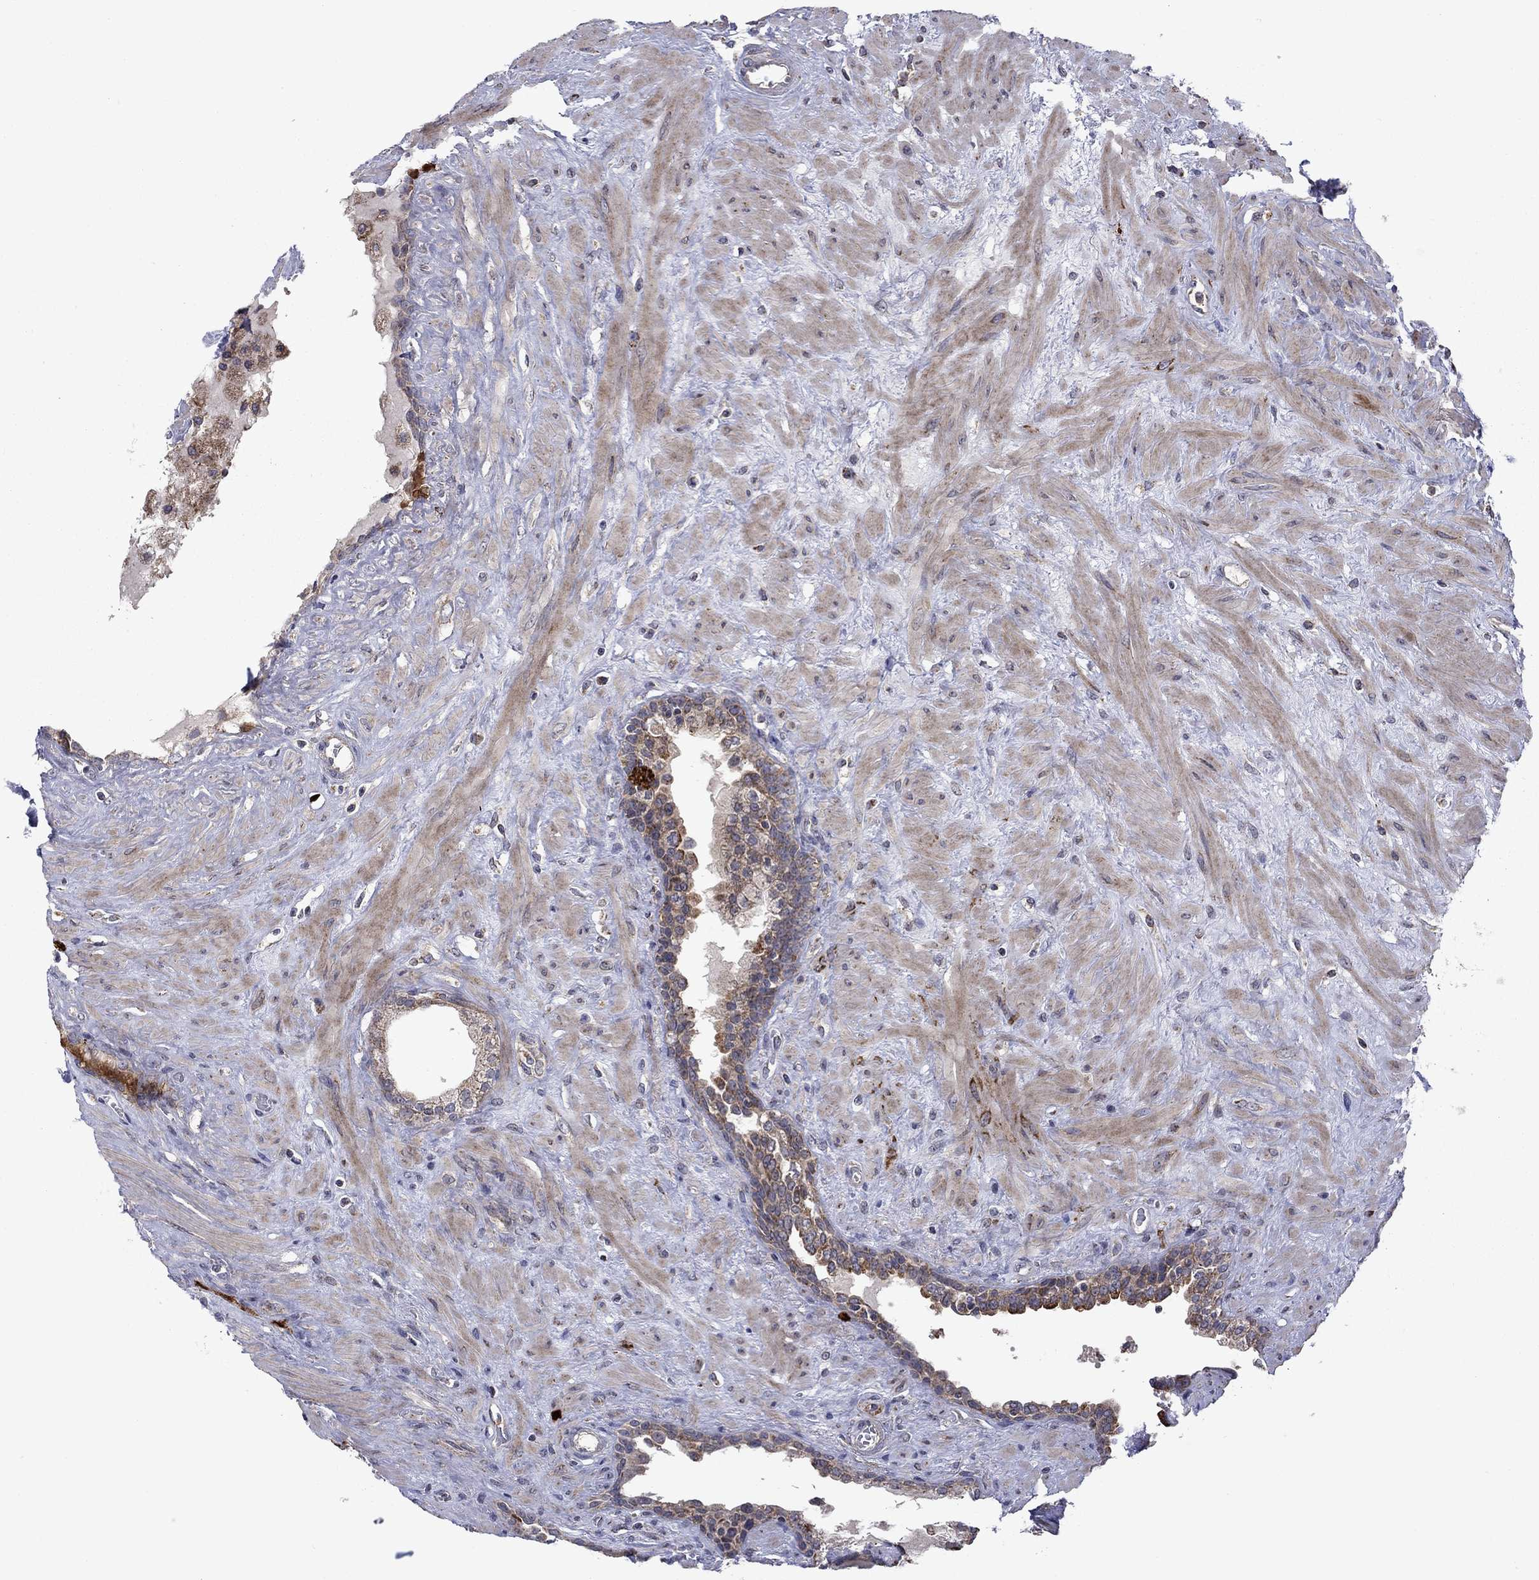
{"staining": {"intensity": "weak", "quantity": "25%-75%", "location": "cytoplasmic/membranous"}, "tissue": "prostate", "cell_type": "Glandular cells", "image_type": "normal", "snomed": [{"axis": "morphology", "description": "Normal tissue, NOS"}, {"axis": "topography", "description": "Prostate"}], "caption": "Unremarkable prostate was stained to show a protein in brown. There is low levels of weak cytoplasmic/membranous expression in about 25%-75% of glandular cells. The staining was performed using DAB (3,3'-diaminobenzidine) to visualize the protein expression in brown, while the nuclei were stained in blue with hematoxylin (Magnification: 20x).", "gene": "DOP1B", "patient": {"sex": "male", "age": 63}}